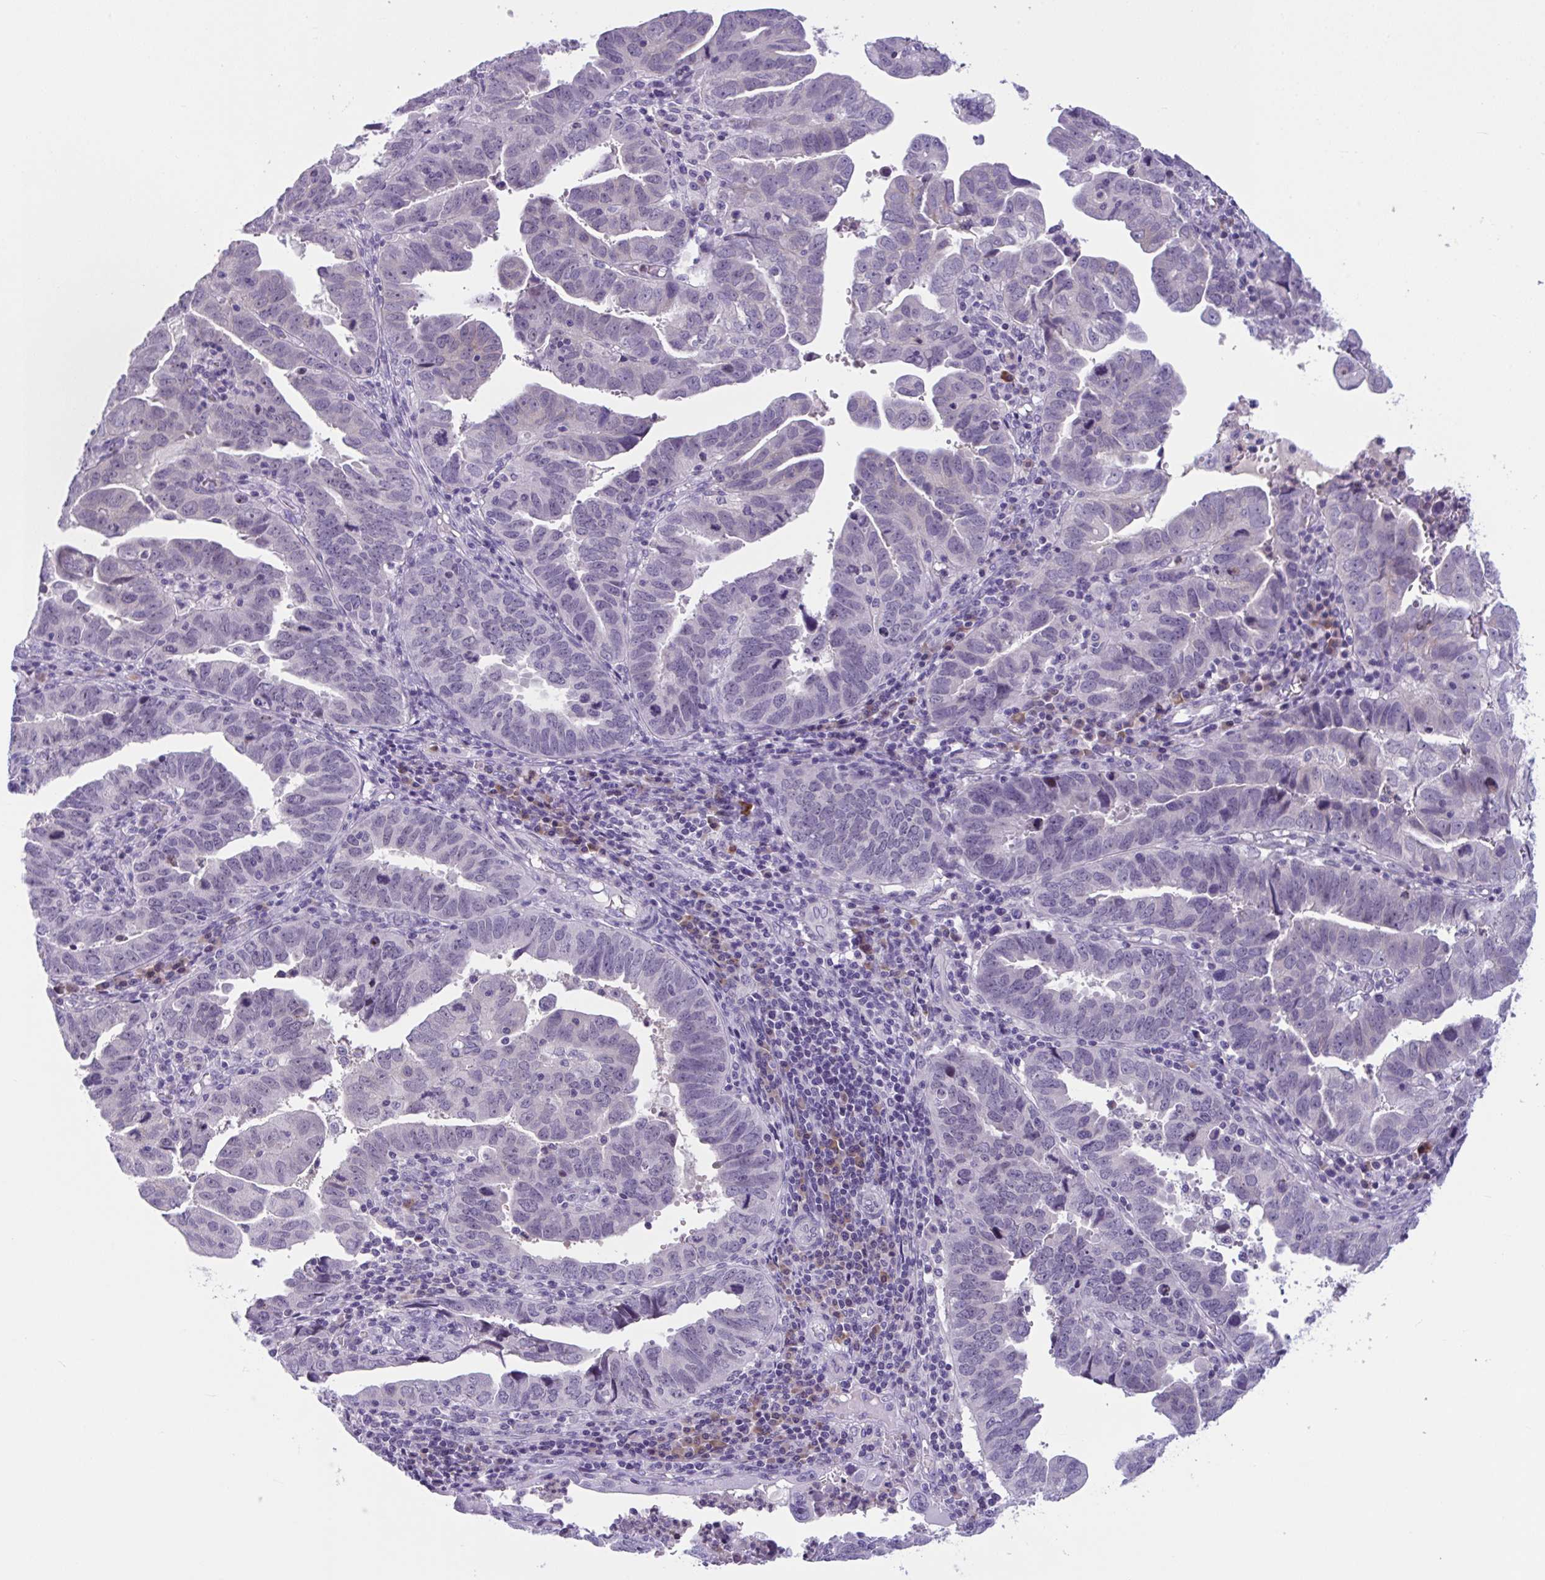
{"staining": {"intensity": "negative", "quantity": "none", "location": "none"}, "tissue": "endometrial cancer", "cell_type": "Tumor cells", "image_type": "cancer", "snomed": [{"axis": "morphology", "description": "Adenocarcinoma, NOS"}, {"axis": "topography", "description": "Uterus"}], "caption": "The histopathology image demonstrates no significant staining in tumor cells of endometrial adenocarcinoma.", "gene": "WNT9B", "patient": {"sex": "female", "age": 62}}